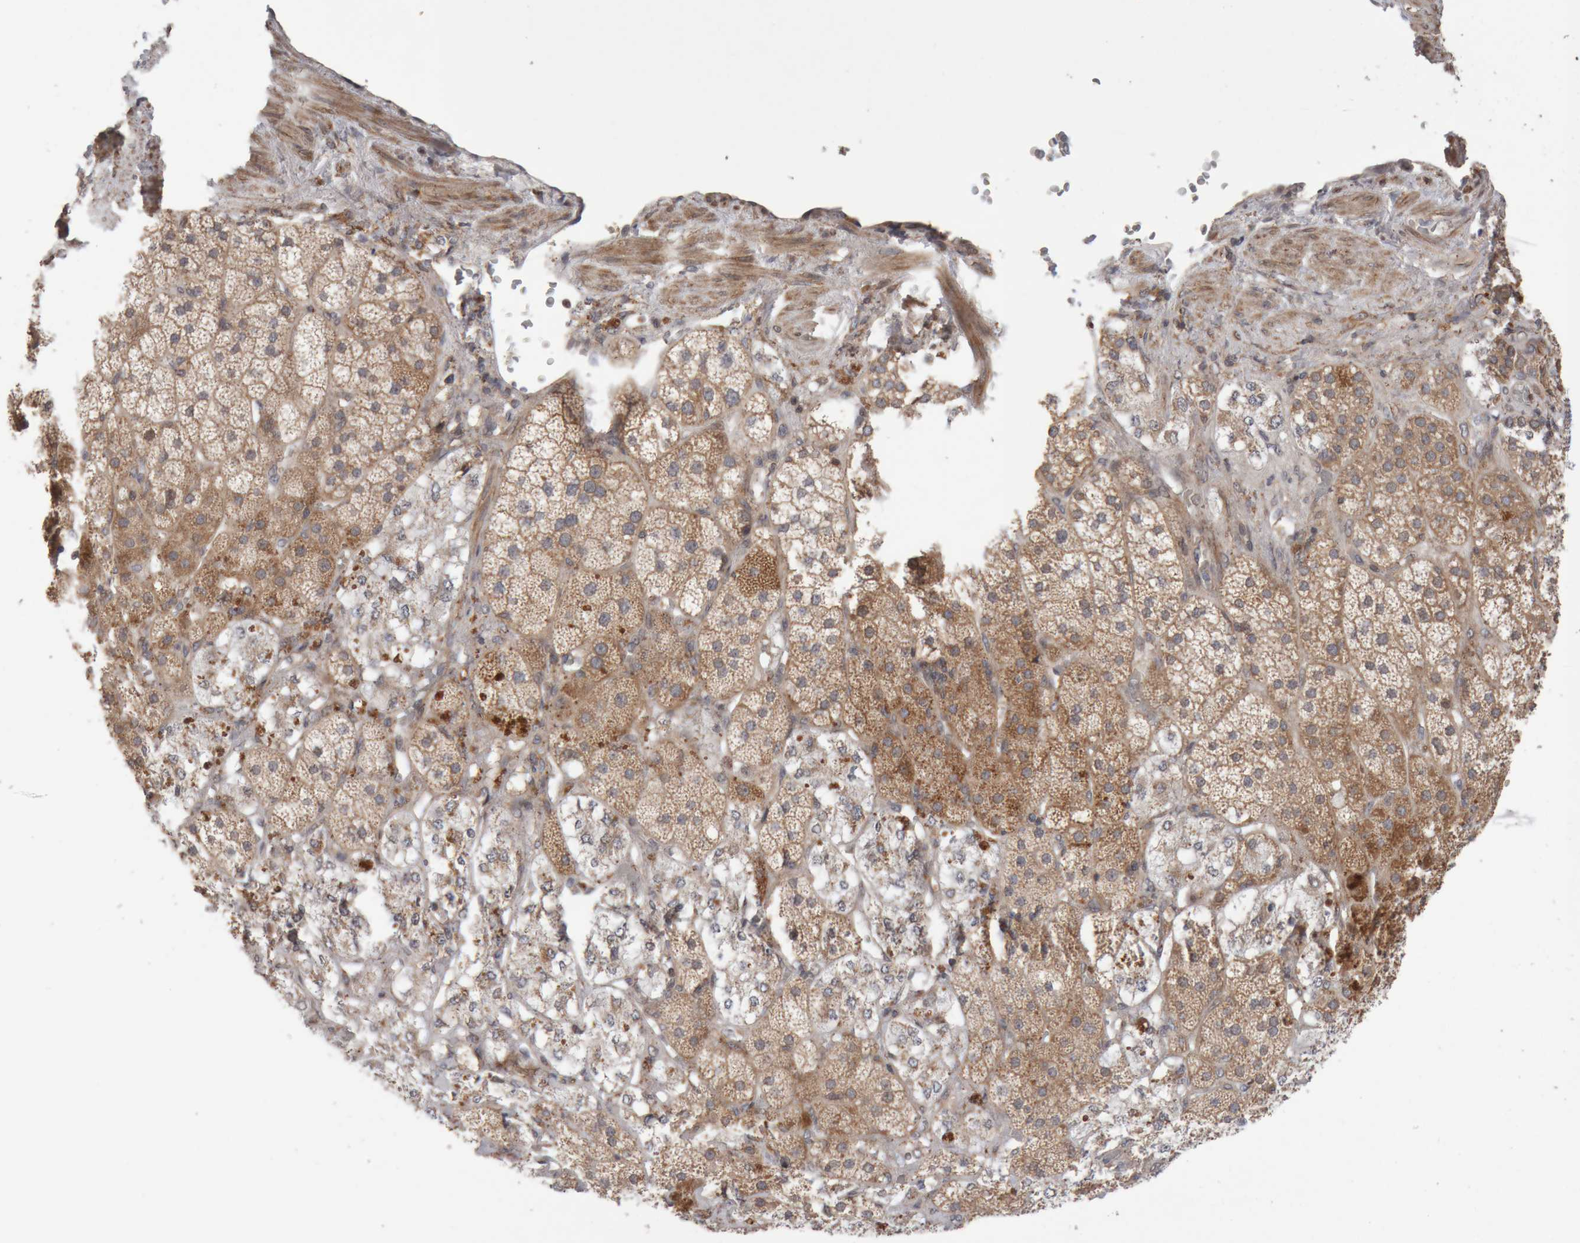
{"staining": {"intensity": "moderate", "quantity": ">75%", "location": "cytoplasmic/membranous"}, "tissue": "adrenal gland", "cell_type": "Glandular cells", "image_type": "normal", "snomed": [{"axis": "morphology", "description": "Normal tissue, NOS"}, {"axis": "topography", "description": "Adrenal gland"}], "caption": "Brown immunohistochemical staining in normal adrenal gland reveals moderate cytoplasmic/membranous staining in about >75% of glandular cells.", "gene": "KIF21B", "patient": {"sex": "male", "age": 57}}